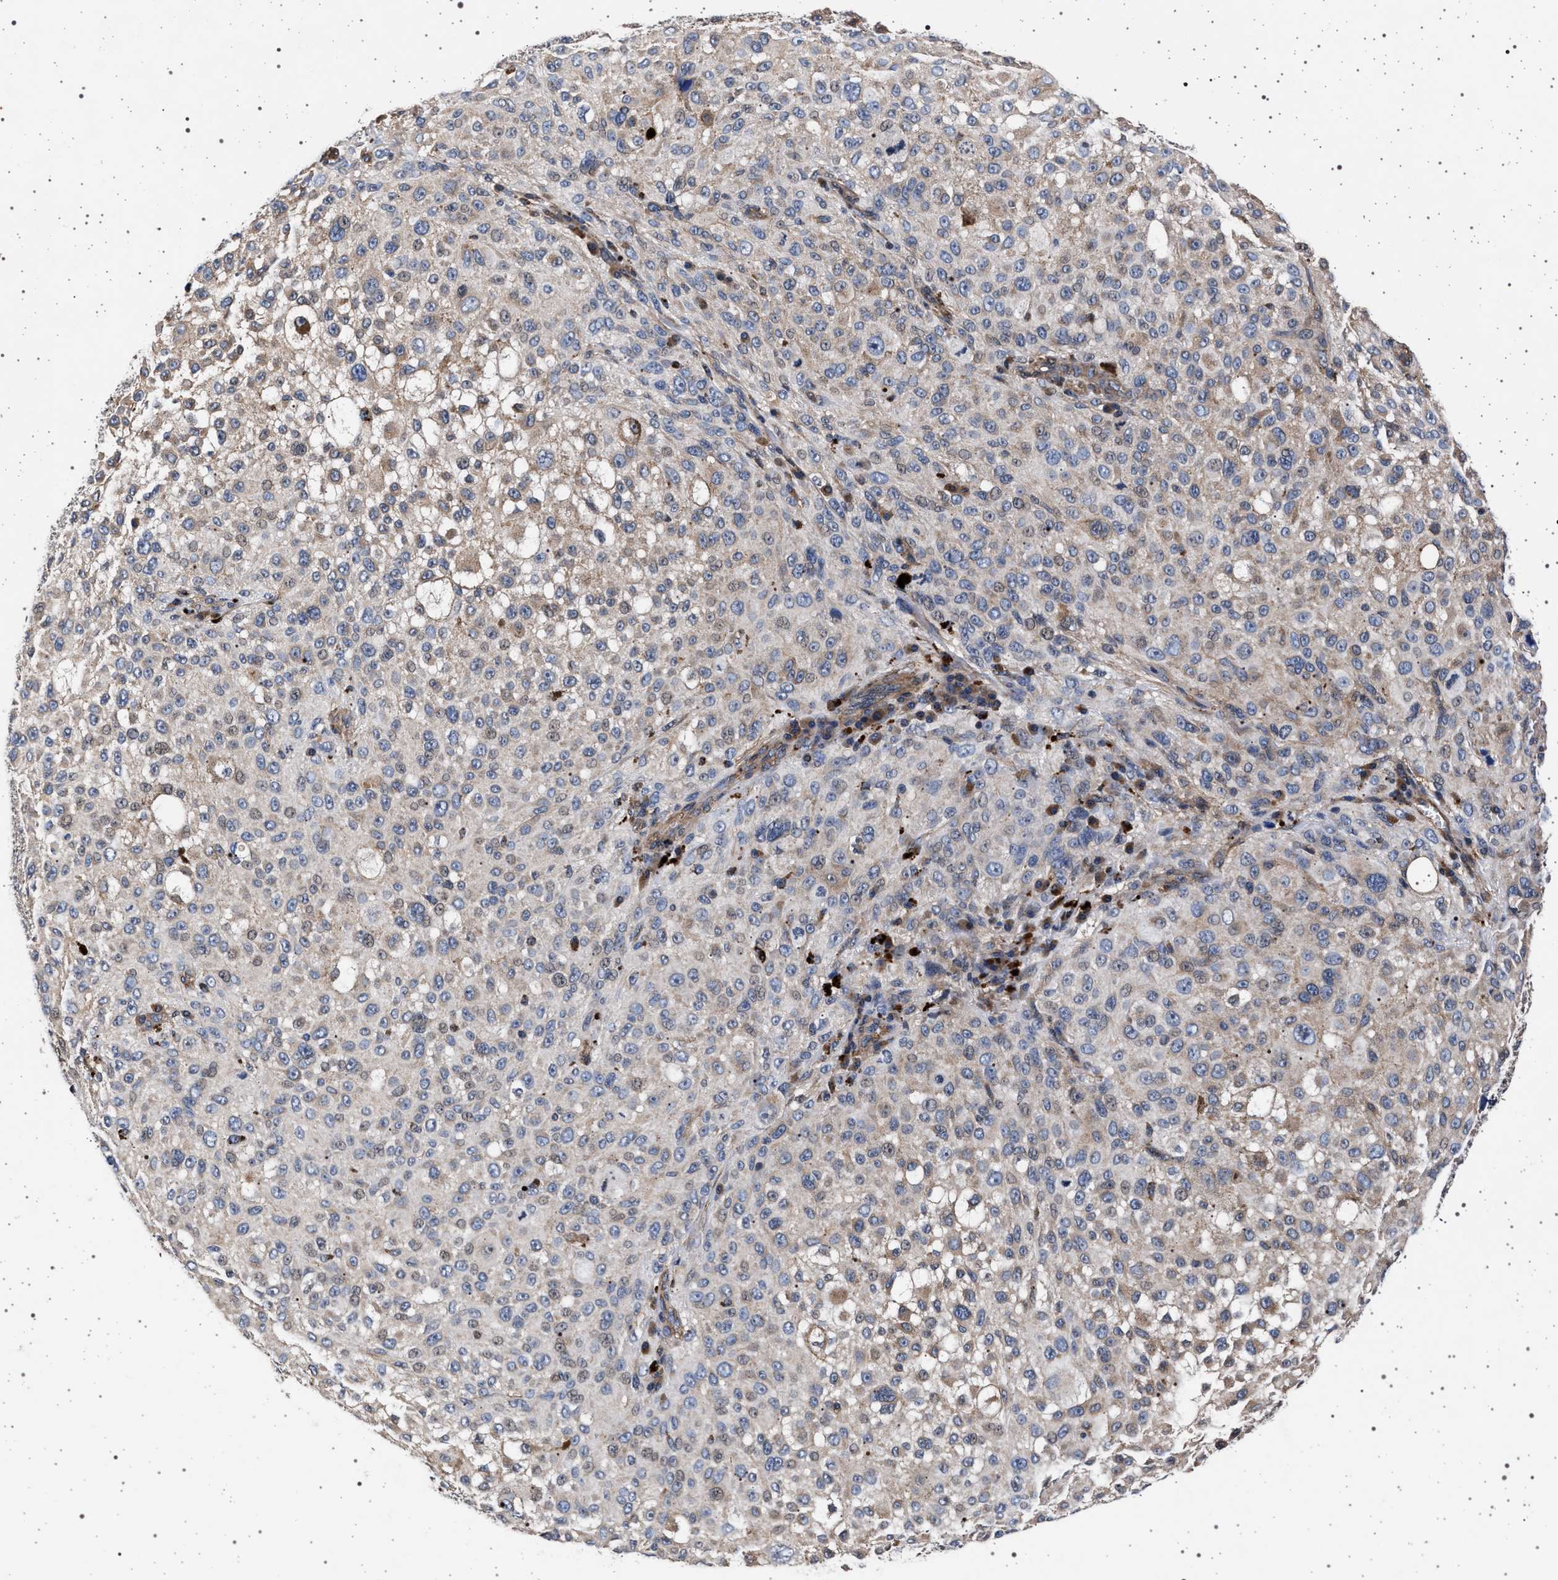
{"staining": {"intensity": "weak", "quantity": "25%-75%", "location": "cytoplasmic/membranous,nuclear"}, "tissue": "melanoma", "cell_type": "Tumor cells", "image_type": "cancer", "snomed": [{"axis": "morphology", "description": "Necrosis, NOS"}, {"axis": "morphology", "description": "Malignant melanoma, NOS"}, {"axis": "topography", "description": "Skin"}], "caption": "Approximately 25%-75% of tumor cells in human melanoma demonstrate weak cytoplasmic/membranous and nuclear protein positivity as visualized by brown immunohistochemical staining.", "gene": "KCNK6", "patient": {"sex": "female", "age": 87}}